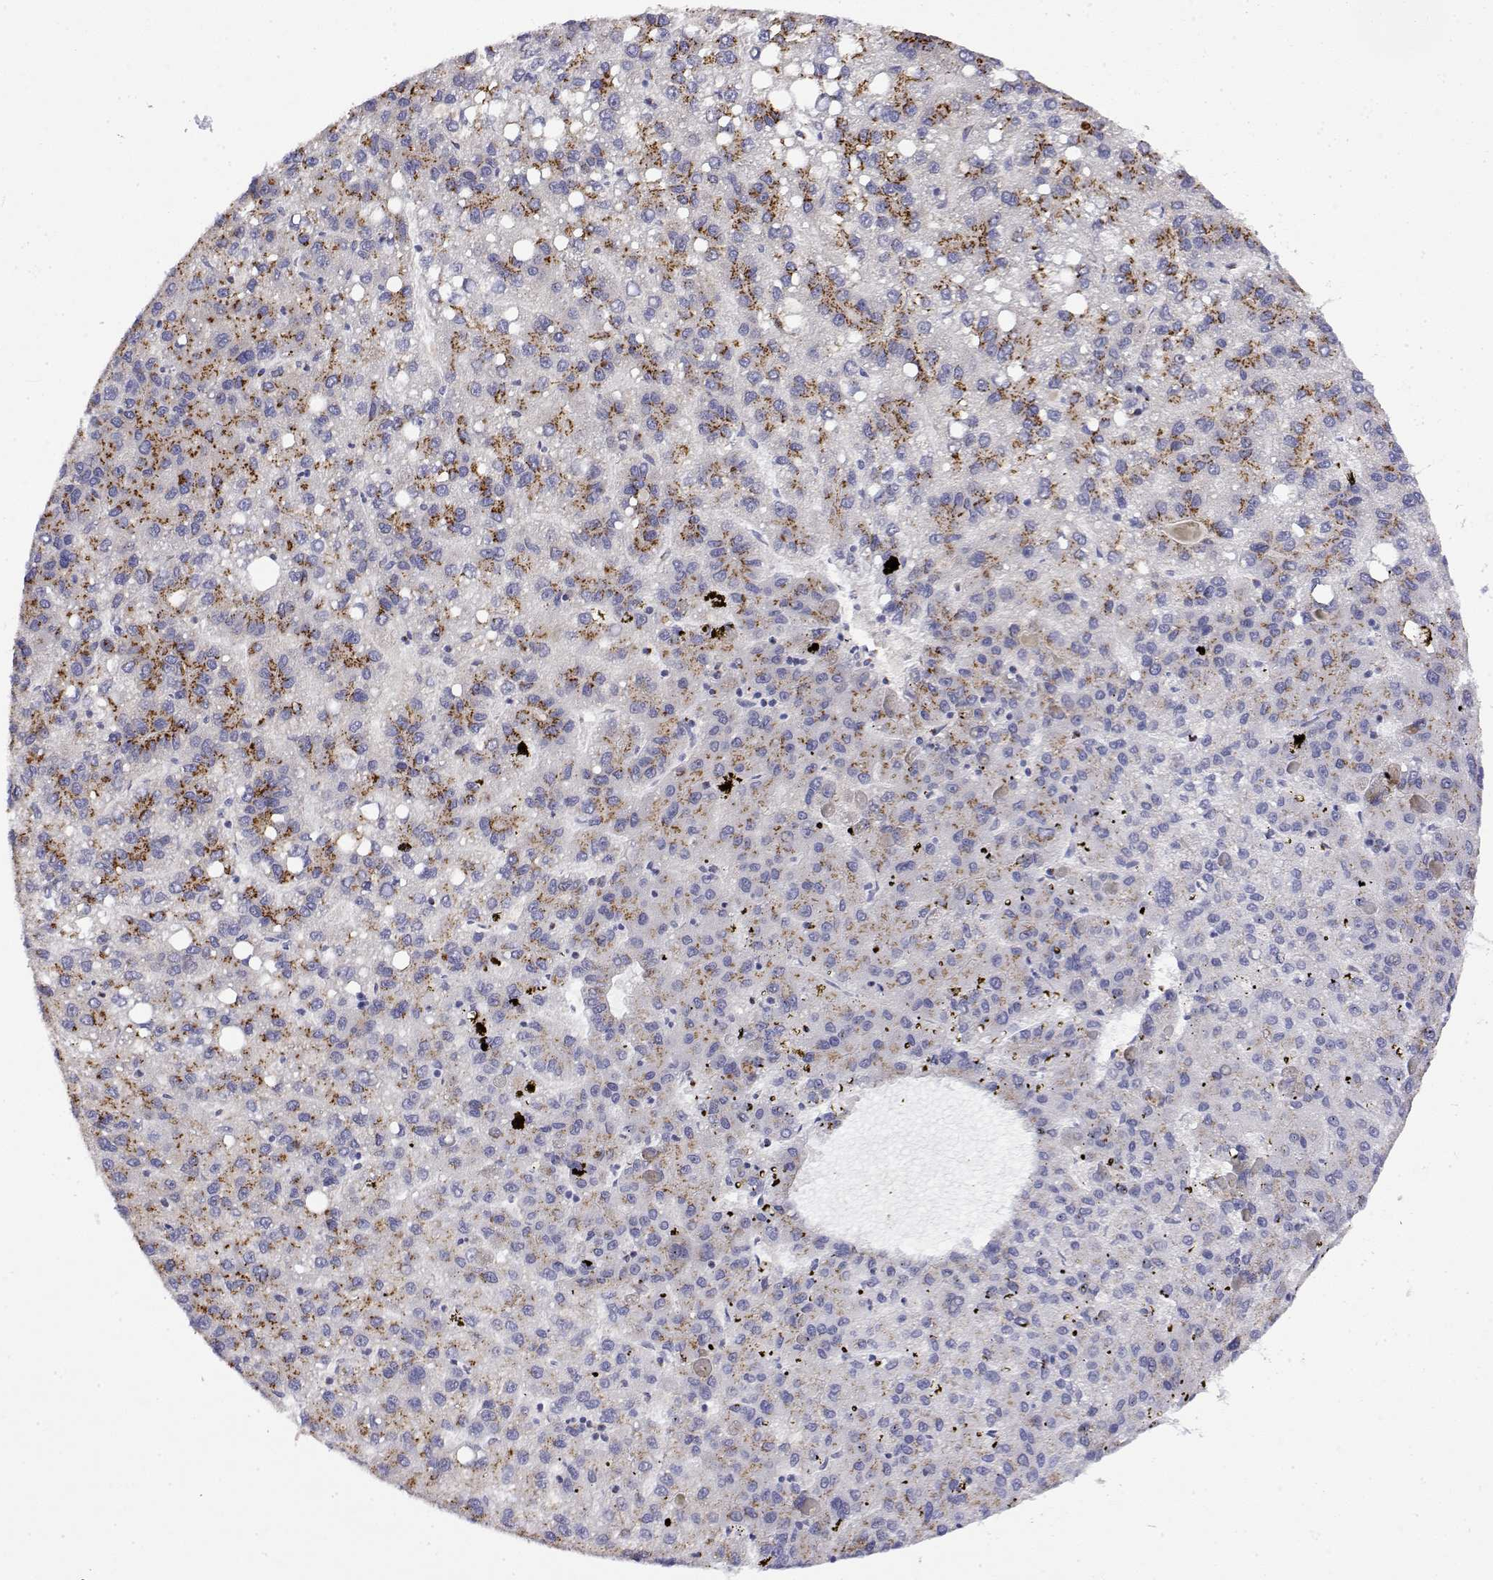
{"staining": {"intensity": "strong", "quantity": "25%-75%", "location": "cytoplasmic/membranous"}, "tissue": "liver cancer", "cell_type": "Tumor cells", "image_type": "cancer", "snomed": [{"axis": "morphology", "description": "Carcinoma, Hepatocellular, NOS"}, {"axis": "topography", "description": "Liver"}], "caption": "Immunohistochemical staining of liver cancer (hepatocellular carcinoma) demonstrates high levels of strong cytoplasmic/membranous expression in approximately 25%-75% of tumor cells.", "gene": "YIPF3", "patient": {"sex": "female", "age": 82}}